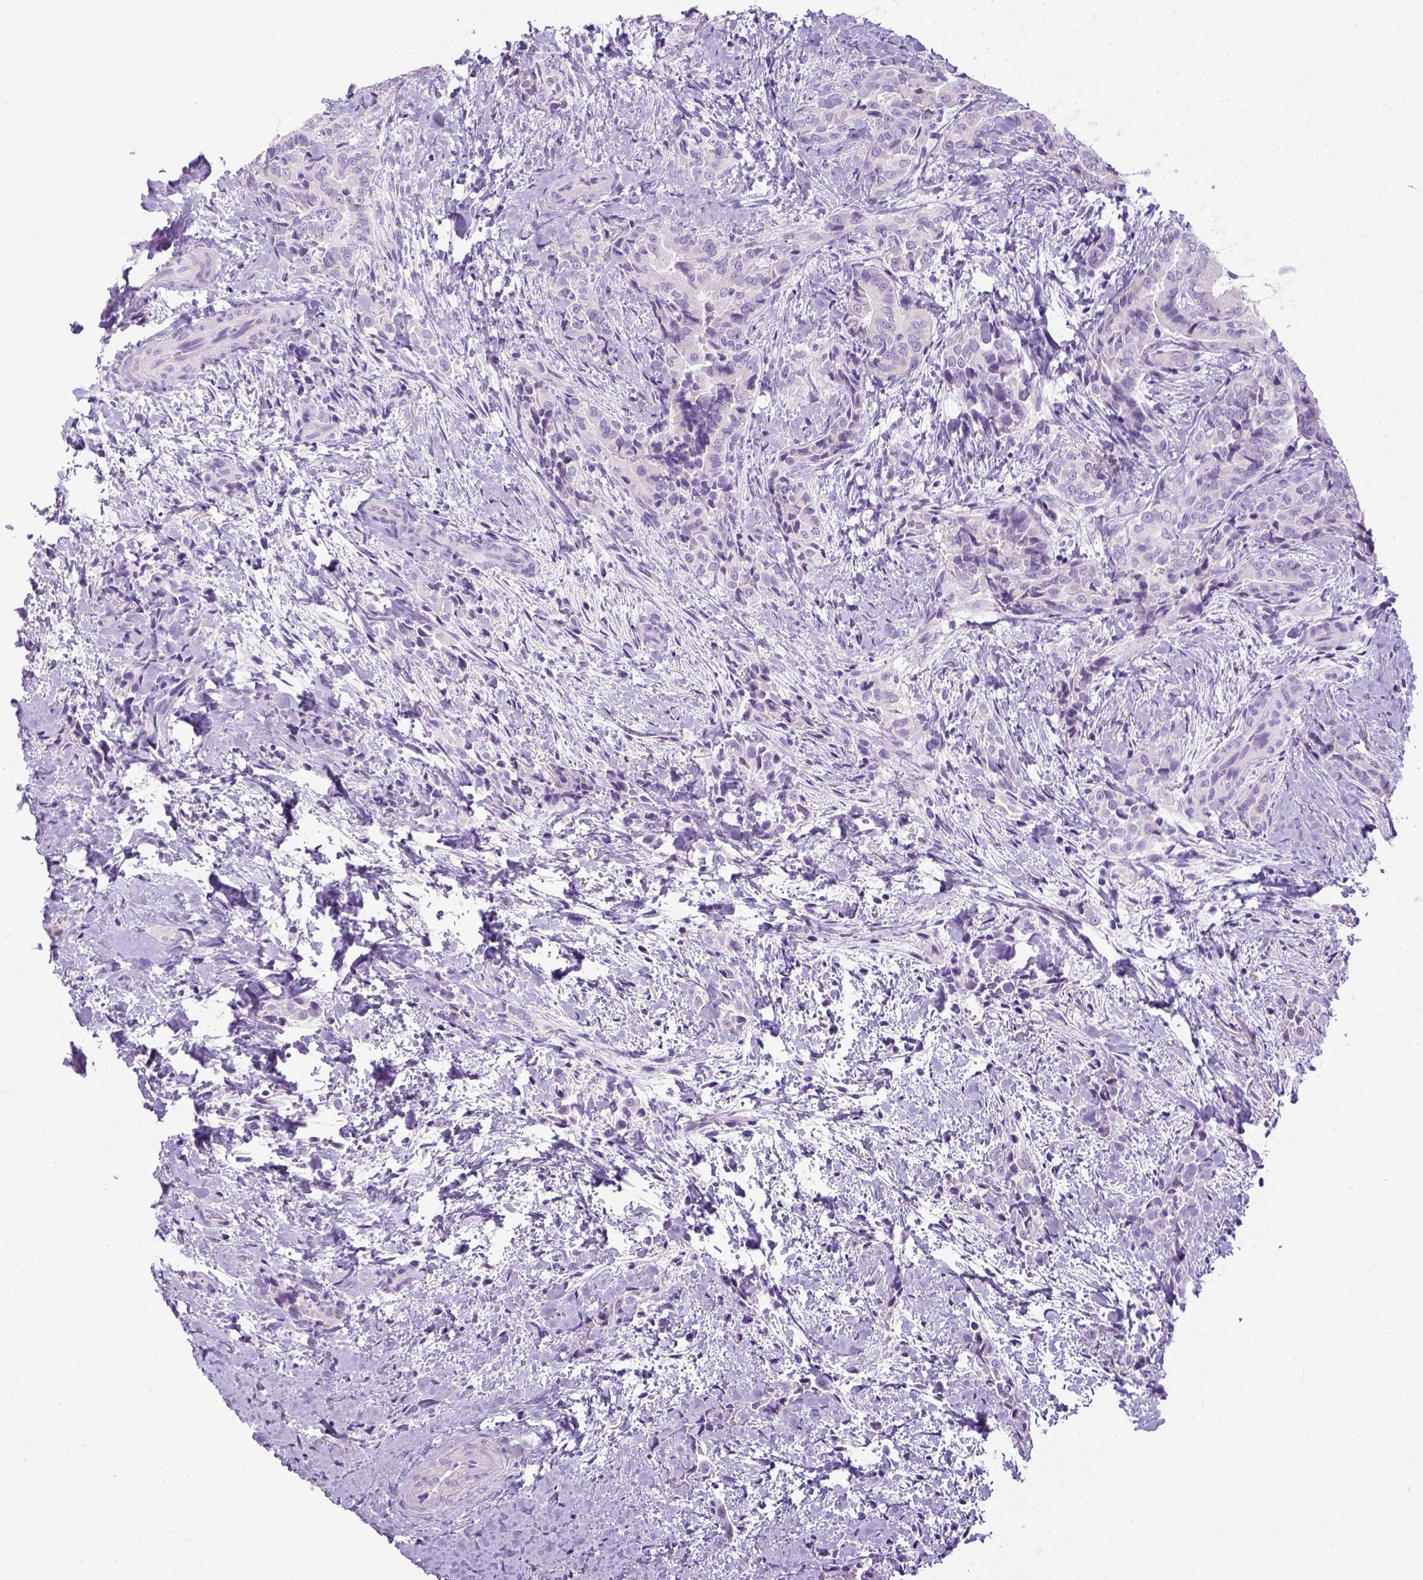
{"staining": {"intensity": "negative", "quantity": "none", "location": "none"}, "tissue": "thyroid cancer", "cell_type": "Tumor cells", "image_type": "cancer", "snomed": [{"axis": "morphology", "description": "Papillary adenocarcinoma, NOS"}, {"axis": "topography", "description": "Thyroid gland"}], "caption": "DAB immunohistochemical staining of human thyroid cancer (papillary adenocarcinoma) shows no significant staining in tumor cells. The staining is performed using DAB brown chromogen with nuclei counter-stained in using hematoxylin.", "gene": "LGSN", "patient": {"sex": "male", "age": 61}}